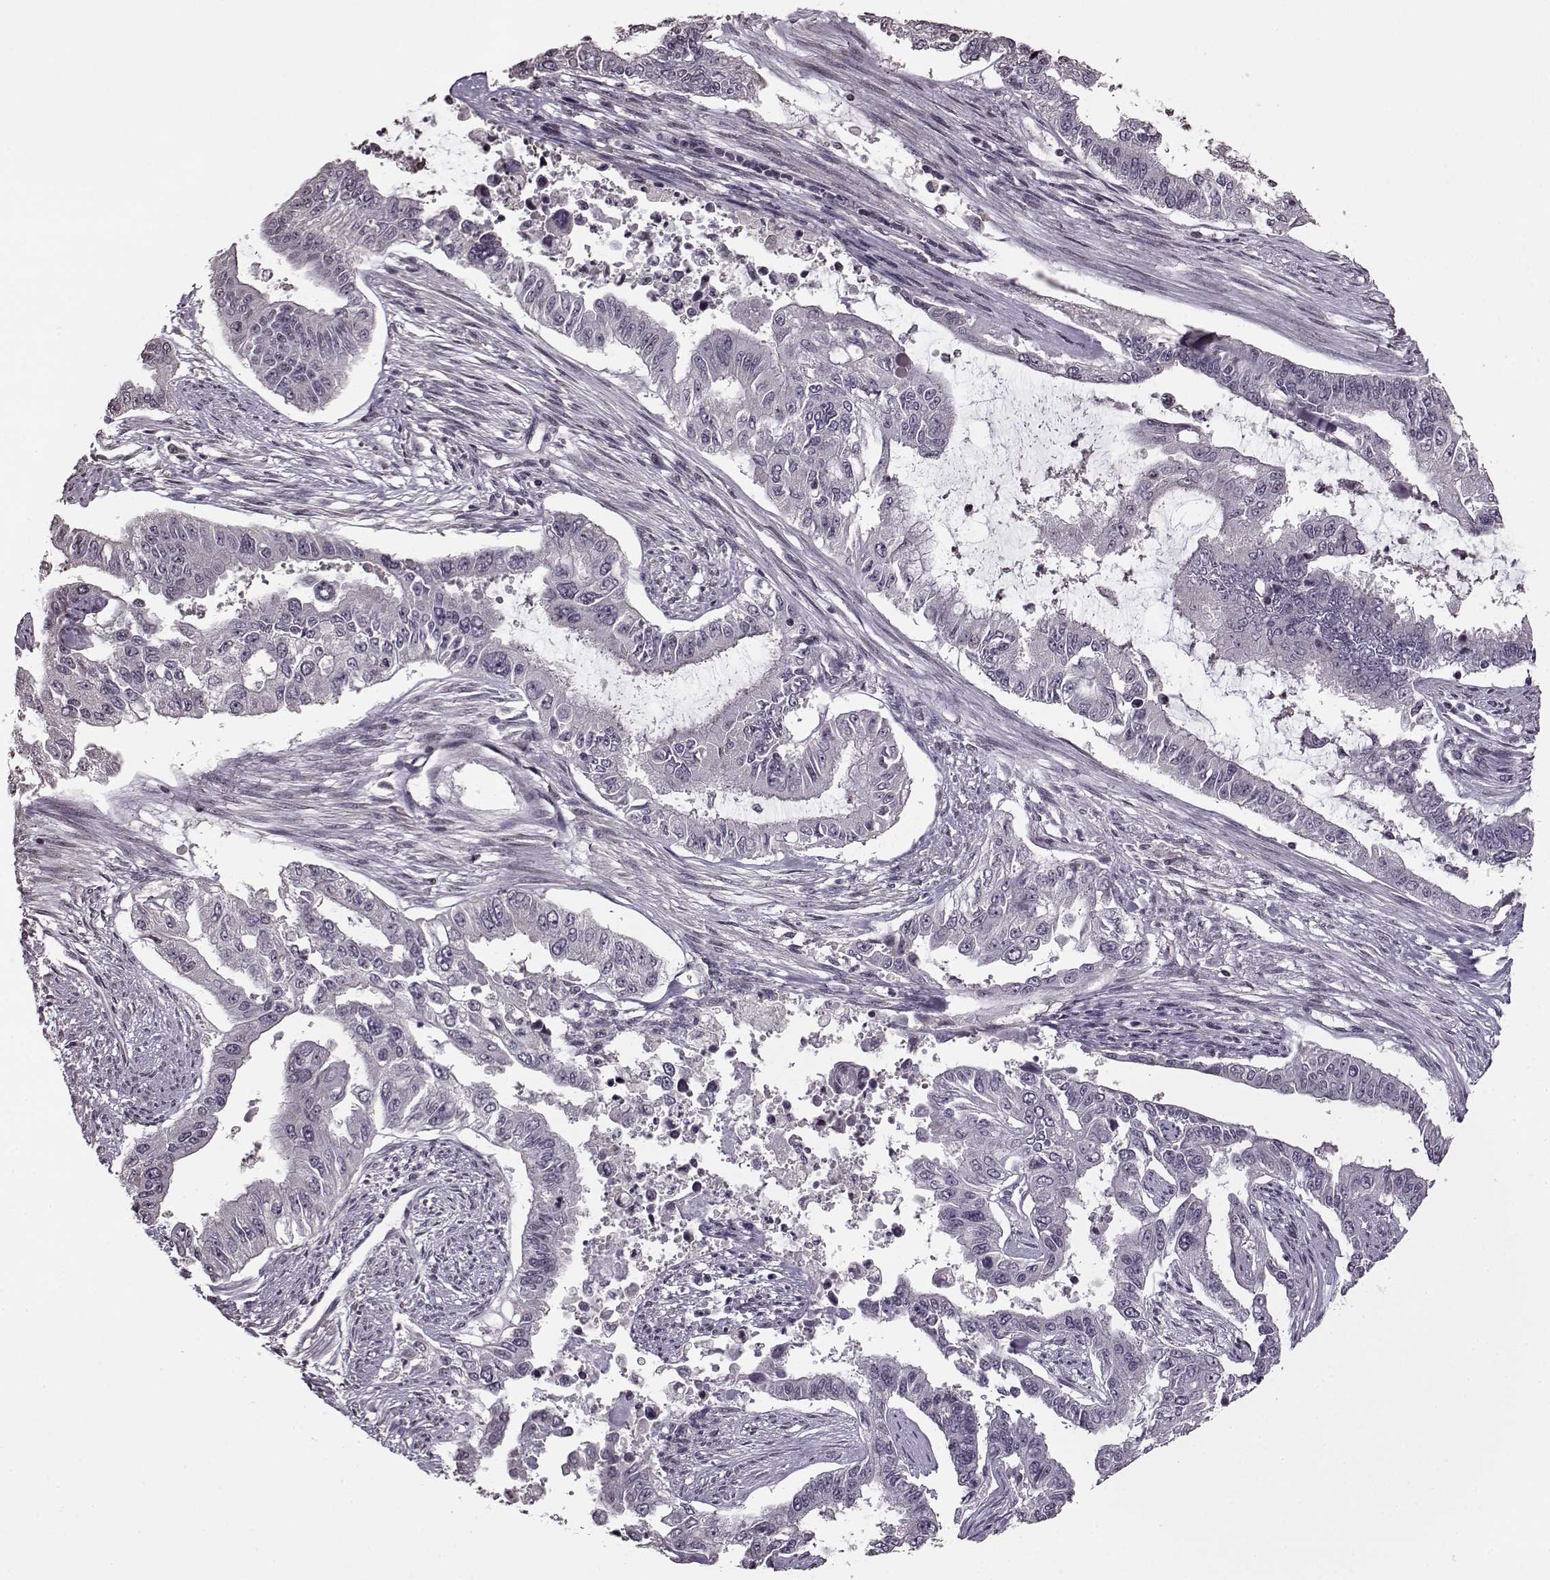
{"staining": {"intensity": "negative", "quantity": "none", "location": "none"}, "tissue": "endometrial cancer", "cell_type": "Tumor cells", "image_type": "cancer", "snomed": [{"axis": "morphology", "description": "Adenocarcinoma, NOS"}, {"axis": "topography", "description": "Uterus"}], "caption": "Tumor cells show no significant expression in endometrial cancer. Brightfield microscopy of immunohistochemistry (IHC) stained with DAB (brown) and hematoxylin (blue), captured at high magnification.", "gene": "FSHB", "patient": {"sex": "female", "age": 59}}